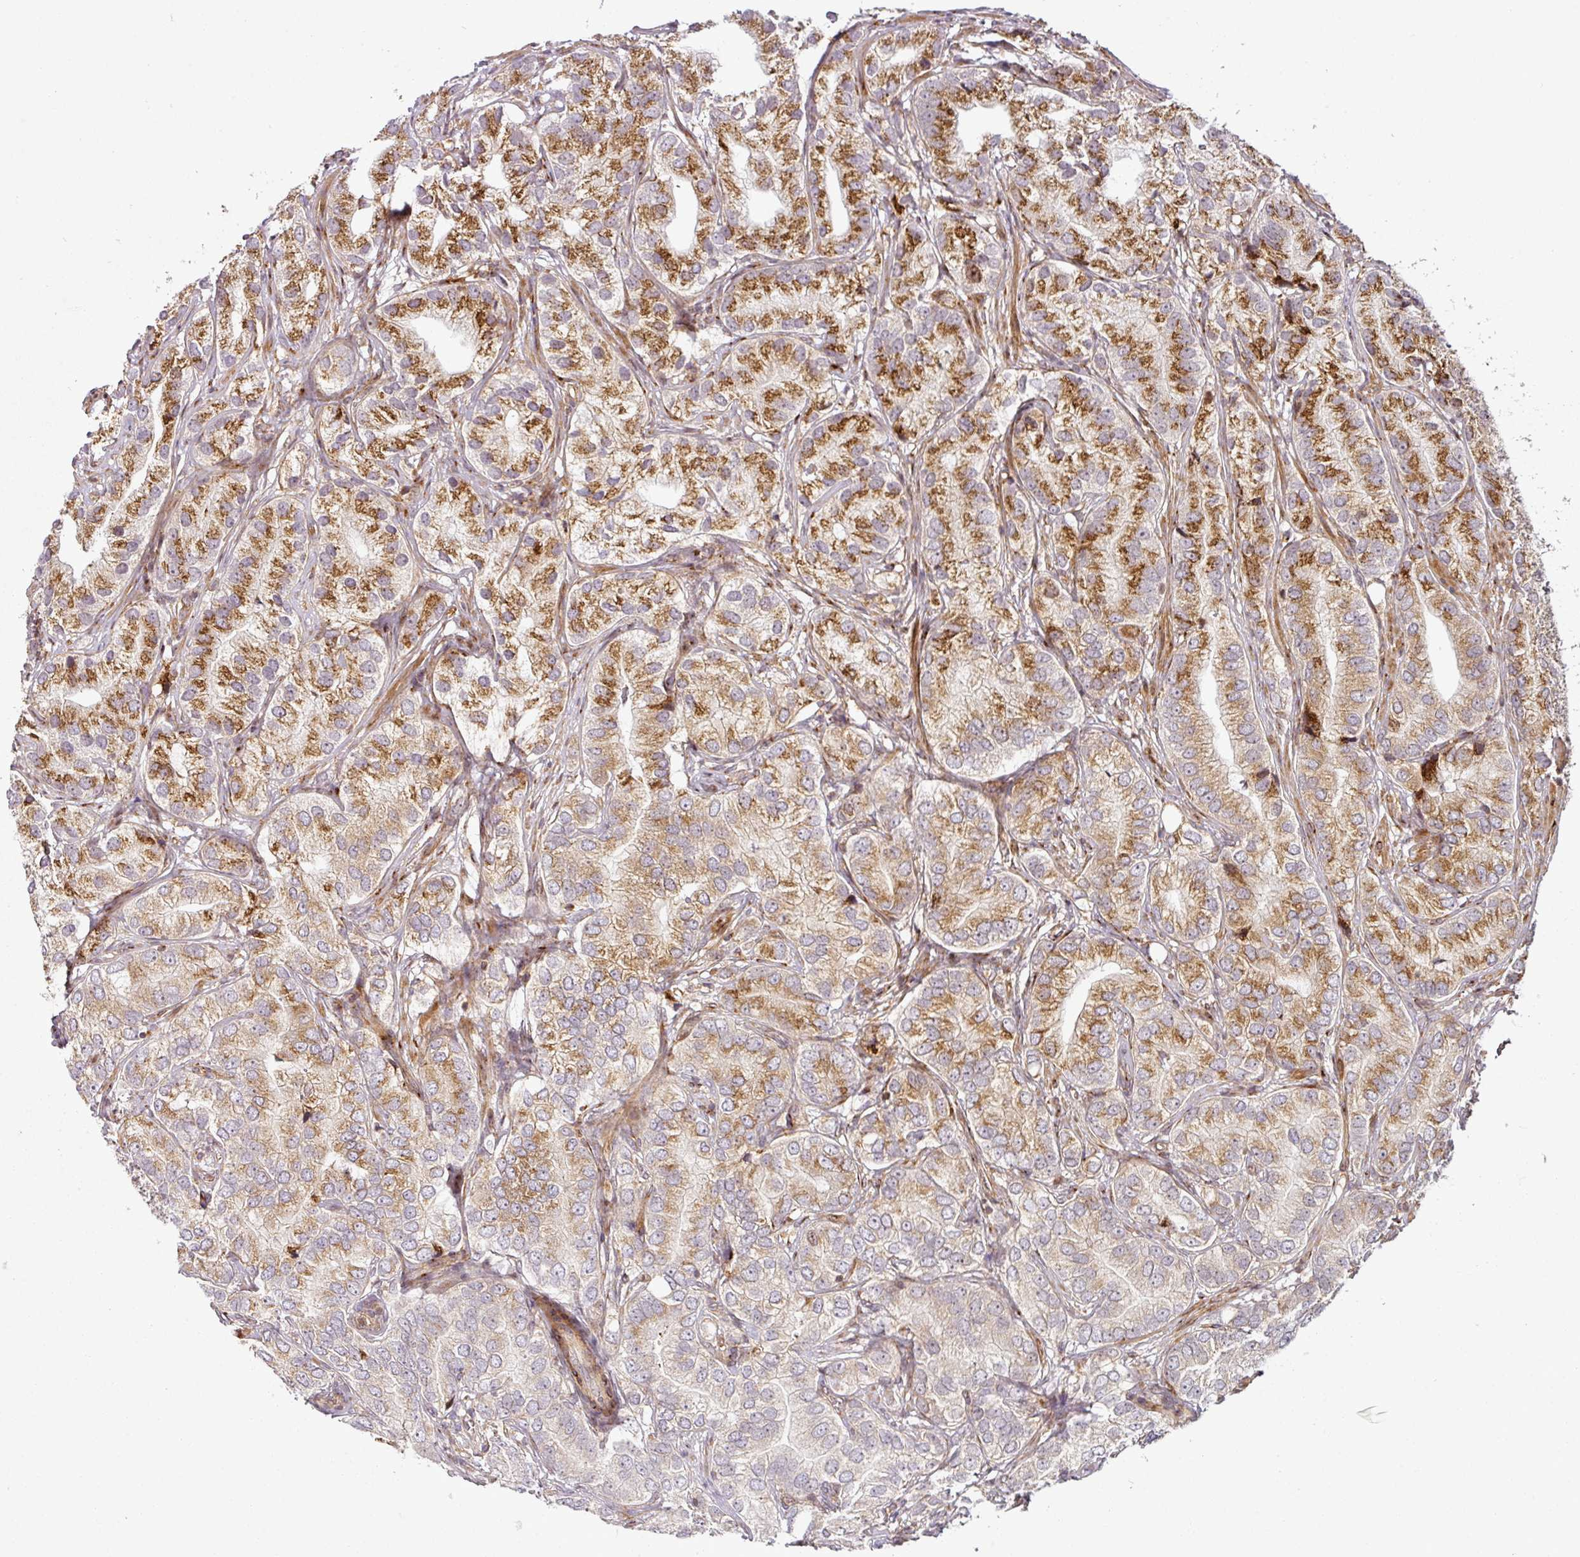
{"staining": {"intensity": "moderate", "quantity": ">75%", "location": "cytoplasmic/membranous"}, "tissue": "prostate cancer", "cell_type": "Tumor cells", "image_type": "cancer", "snomed": [{"axis": "morphology", "description": "Adenocarcinoma, High grade"}, {"axis": "topography", "description": "Prostate"}], "caption": "Prostate high-grade adenocarcinoma was stained to show a protein in brown. There is medium levels of moderate cytoplasmic/membranous staining in about >75% of tumor cells.", "gene": "ATAT1", "patient": {"sex": "male", "age": 82}}